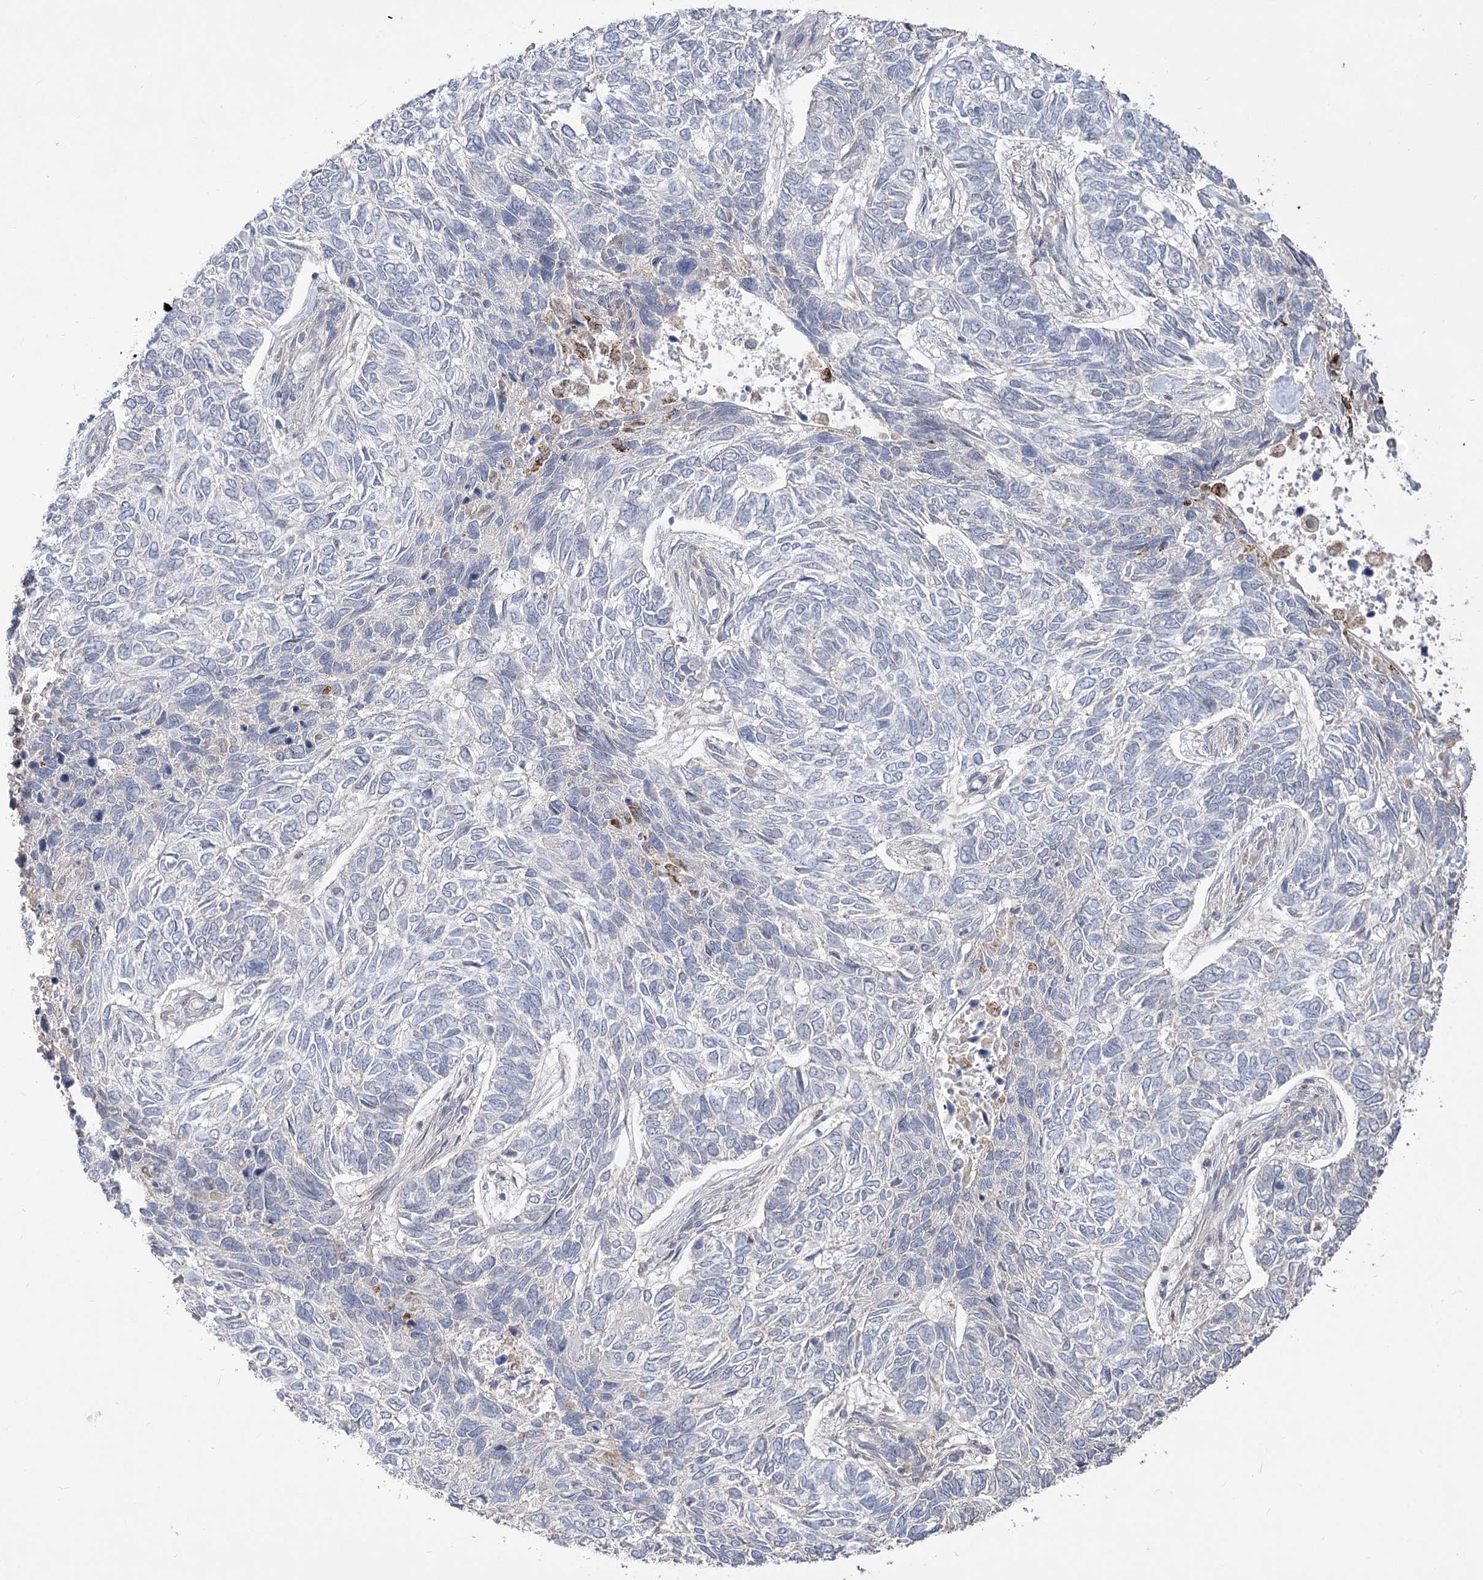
{"staining": {"intensity": "negative", "quantity": "none", "location": "none"}, "tissue": "skin cancer", "cell_type": "Tumor cells", "image_type": "cancer", "snomed": [{"axis": "morphology", "description": "Basal cell carcinoma"}, {"axis": "topography", "description": "Skin"}], "caption": "The photomicrograph exhibits no significant expression in tumor cells of skin basal cell carcinoma.", "gene": "ZSCAN23", "patient": {"sex": "female", "age": 65}}